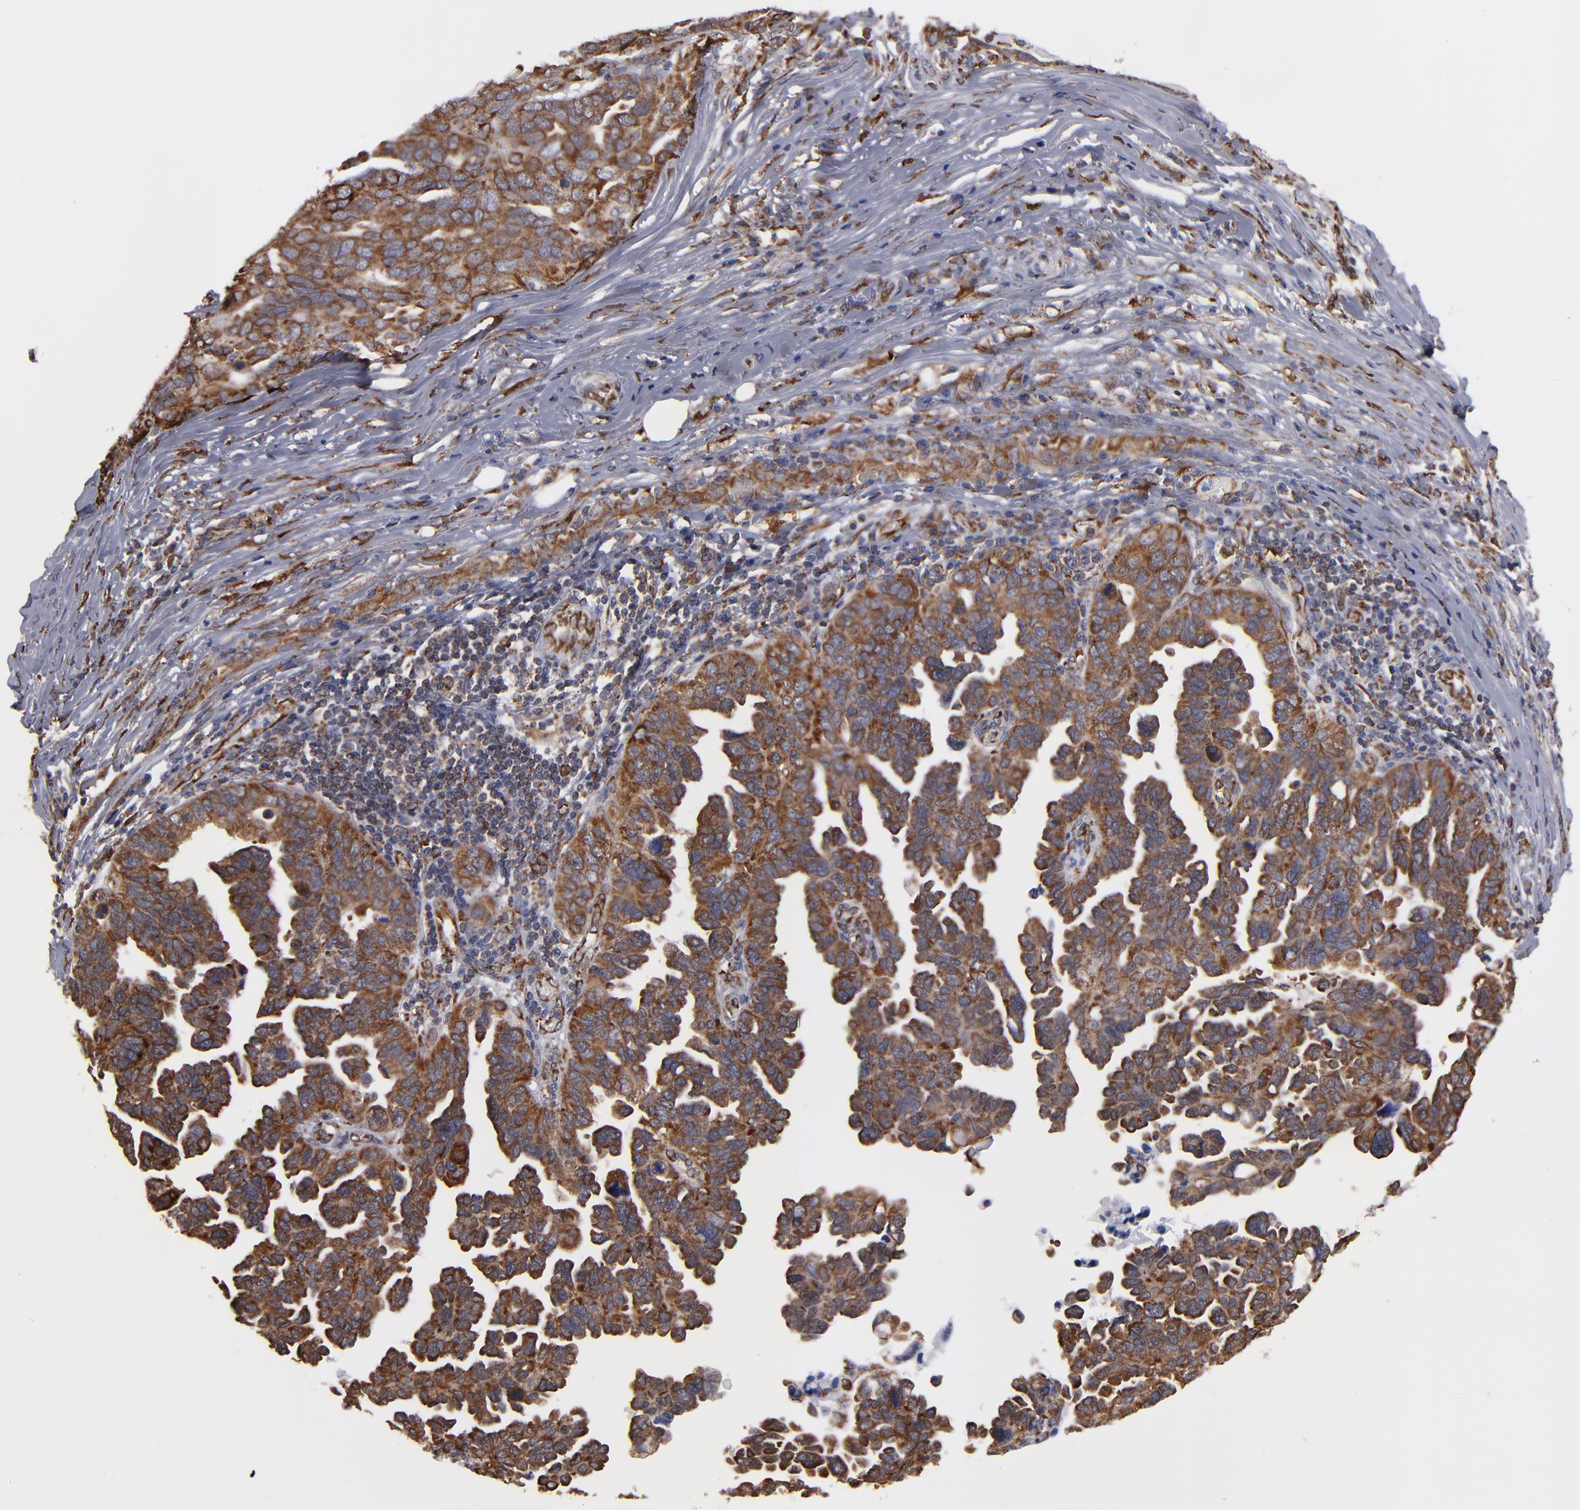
{"staining": {"intensity": "strong", "quantity": ">75%", "location": "cytoplasmic/membranous"}, "tissue": "ovarian cancer", "cell_type": "Tumor cells", "image_type": "cancer", "snomed": [{"axis": "morphology", "description": "Cystadenocarcinoma, serous, NOS"}, {"axis": "topography", "description": "Ovary"}], "caption": "This is a photomicrograph of immunohistochemistry staining of ovarian cancer (serous cystadenocarcinoma), which shows strong positivity in the cytoplasmic/membranous of tumor cells.", "gene": "KTN1", "patient": {"sex": "female", "age": 64}}